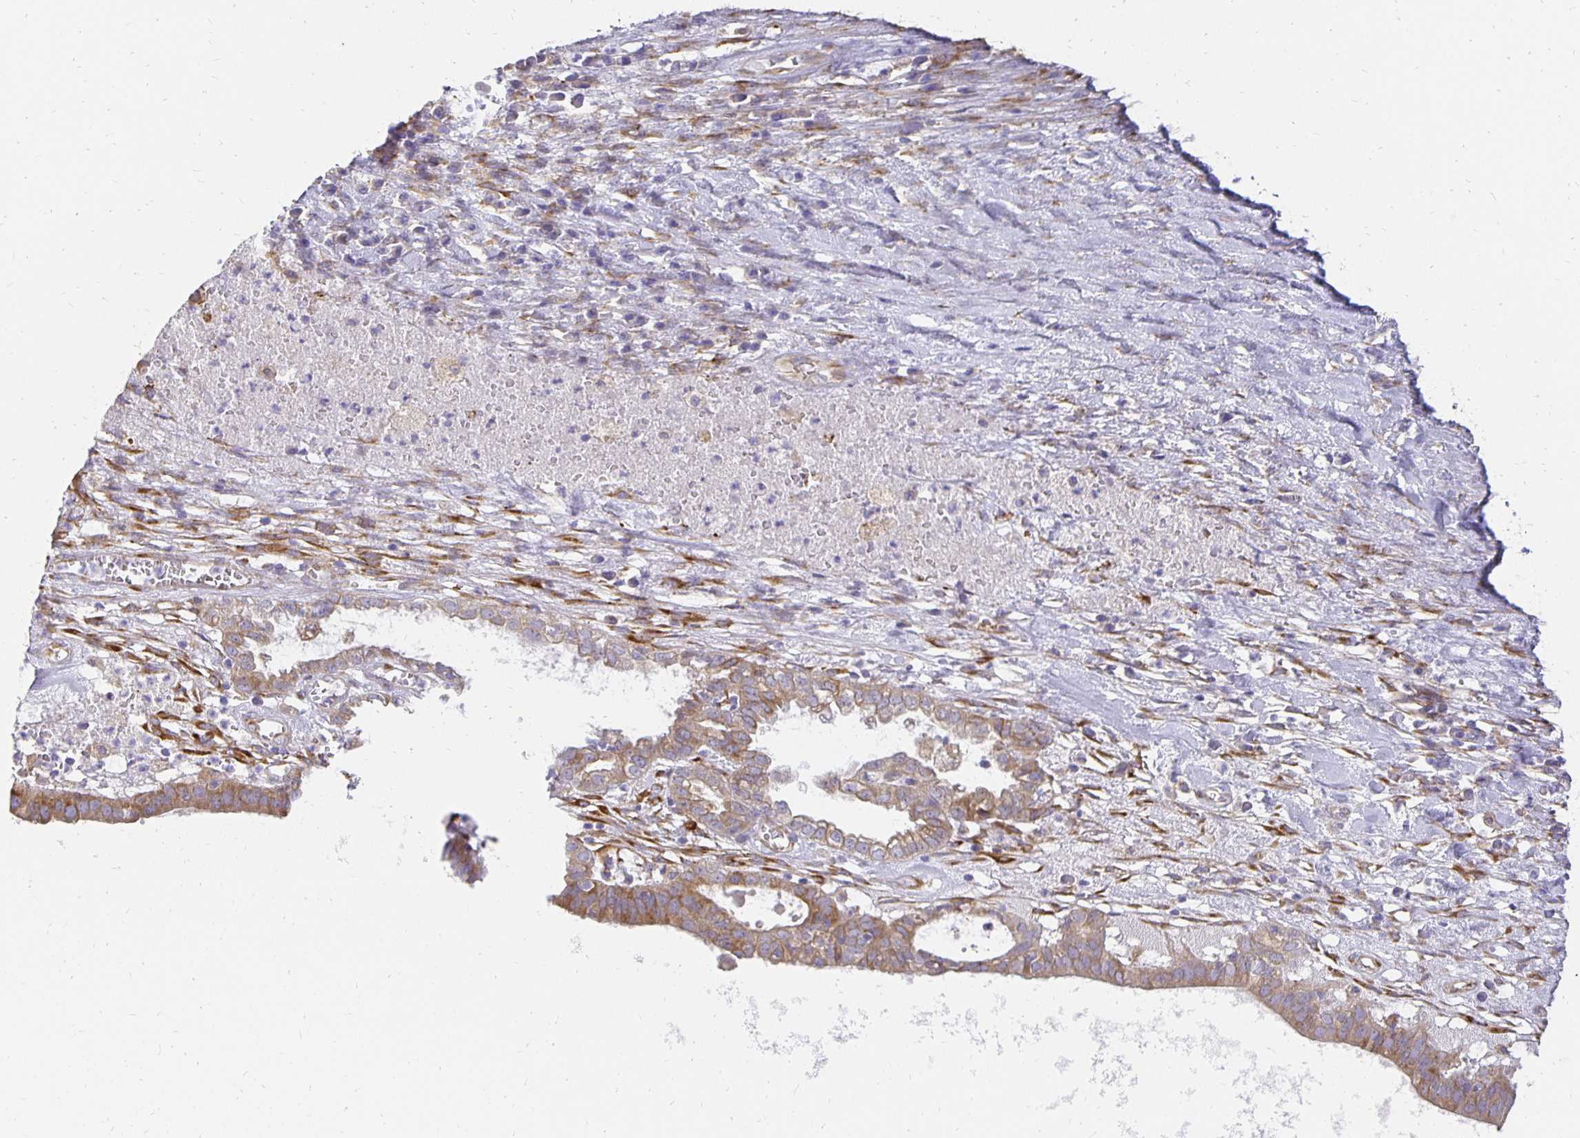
{"staining": {"intensity": "weak", "quantity": ">75%", "location": "cytoplasmic/membranous"}, "tissue": "ovarian cancer", "cell_type": "Tumor cells", "image_type": "cancer", "snomed": [{"axis": "morphology", "description": "Carcinoma, endometroid"}, {"axis": "topography", "description": "Ovary"}], "caption": "A brown stain highlights weak cytoplasmic/membranous expression of a protein in human ovarian cancer (endometroid carcinoma) tumor cells.", "gene": "PLOD1", "patient": {"sex": "female", "age": 64}}